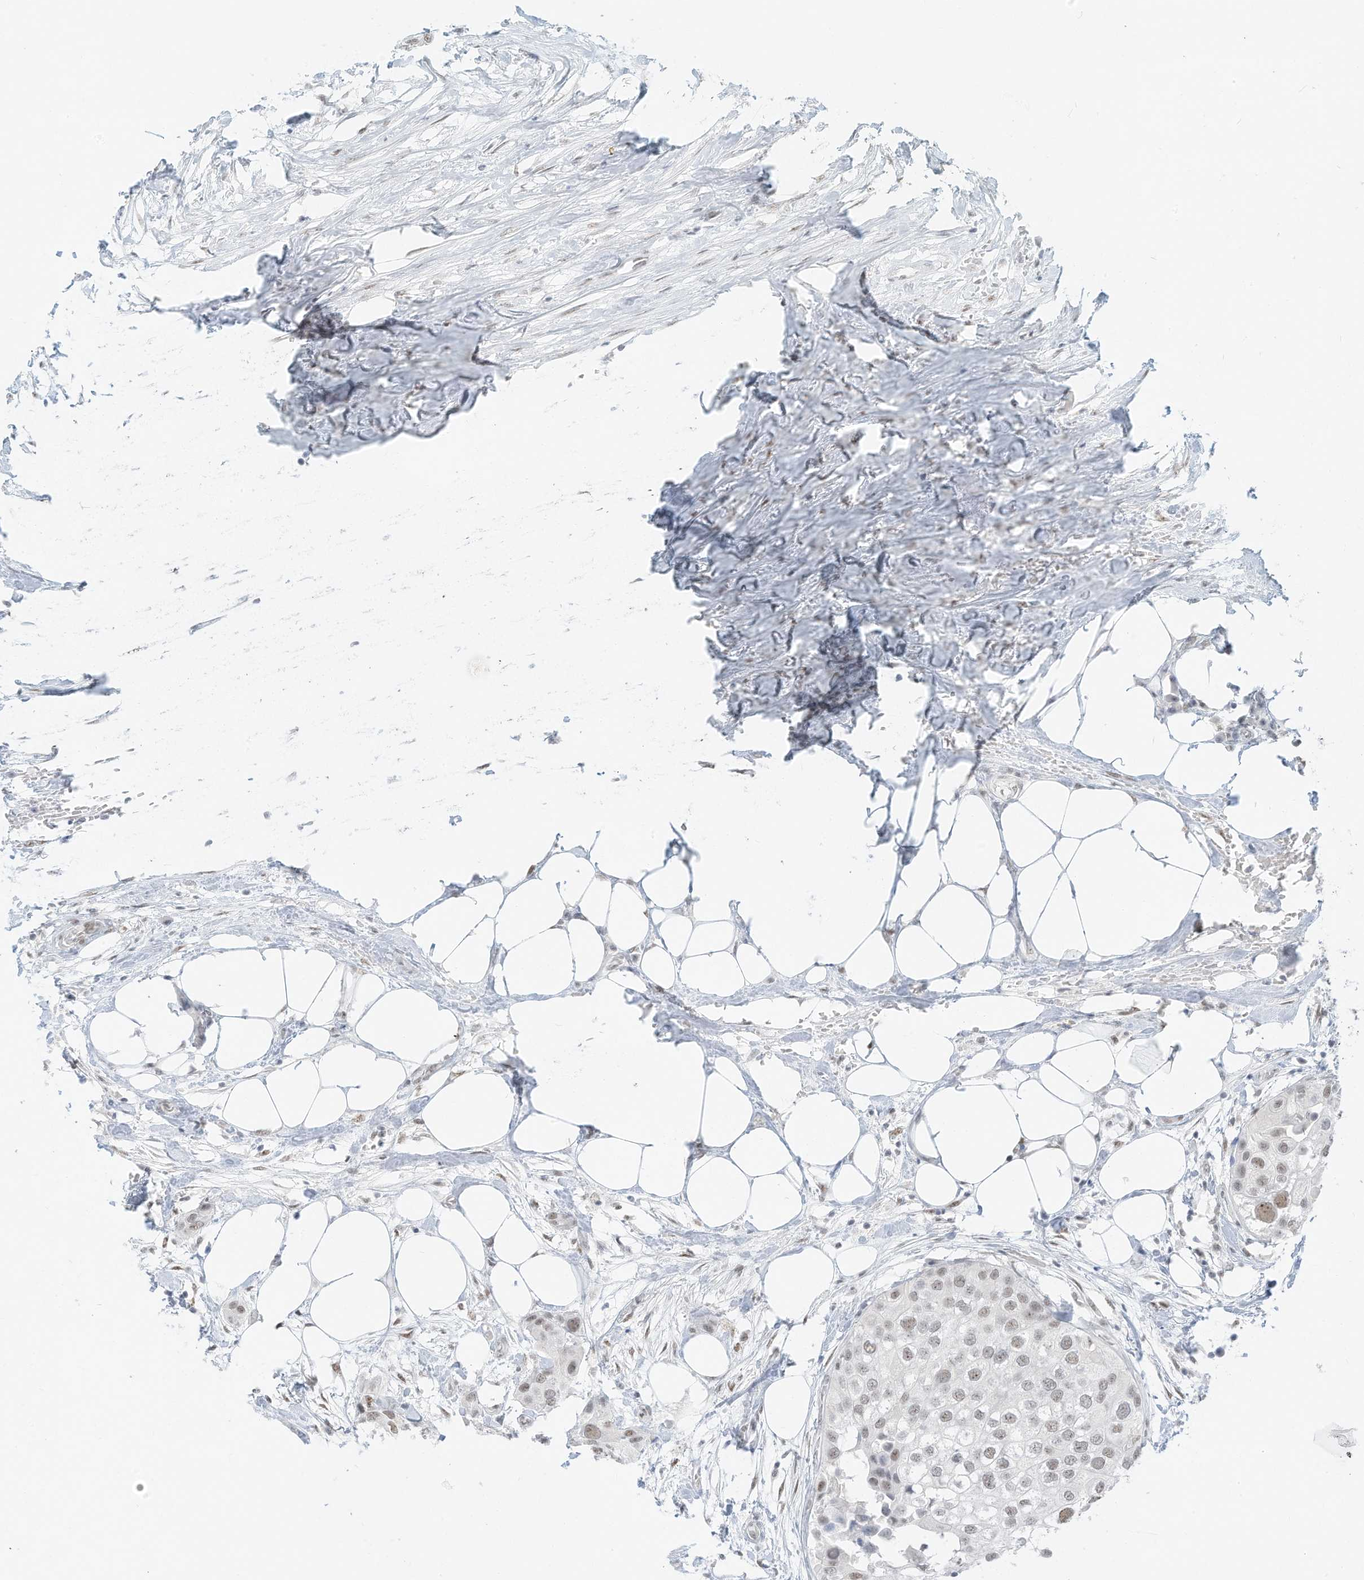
{"staining": {"intensity": "weak", "quantity": "<25%", "location": "nuclear"}, "tissue": "urothelial cancer", "cell_type": "Tumor cells", "image_type": "cancer", "snomed": [{"axis": "morphology", "description": "Urothelial carcinoma, High grade"}, {"axis": "topography", "description": "Urinary bladder"}], "caption": "IHC image of neoplastic tissue: urothelial cancer stained with DAB shows no significant protein staining in tumor cells.", "gene": "PGC", "patient": {"sex": "male", "age": 64}}